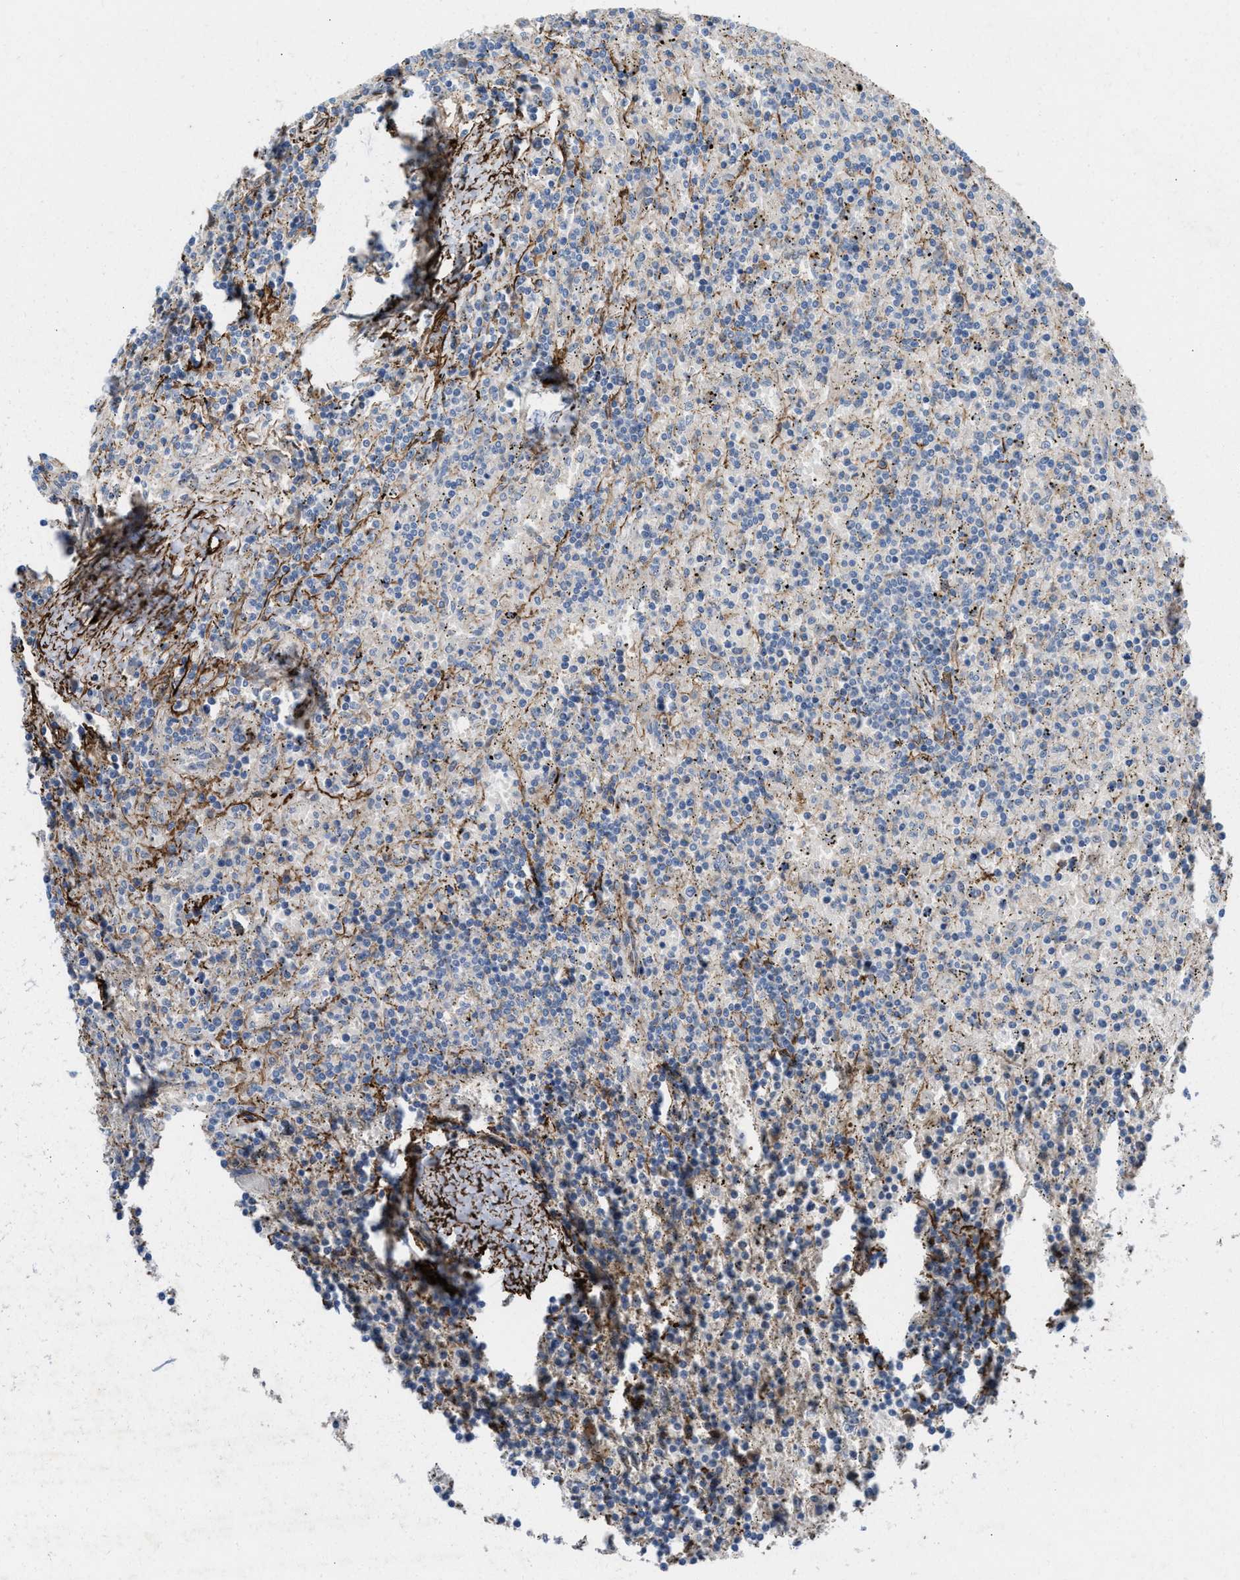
{"staining": {"intensity": "negative", "quantity": "none", "location": "none"}, "tissue": "lymphoma", "cell_type": "Tumor cells", "image_type": "cancer", "snomed": [{"axis": "morphology", "description": "Malignant lymphoma, non-Hodgkin's type, Low grade"}, {"axis": "topography", "description": "Spleen"}], "caption": "The photomicrograph shows no staining of tumor cells in lymphoma.", "gene": "NQO2", "patient": {"sex": "male", "age": 76}}